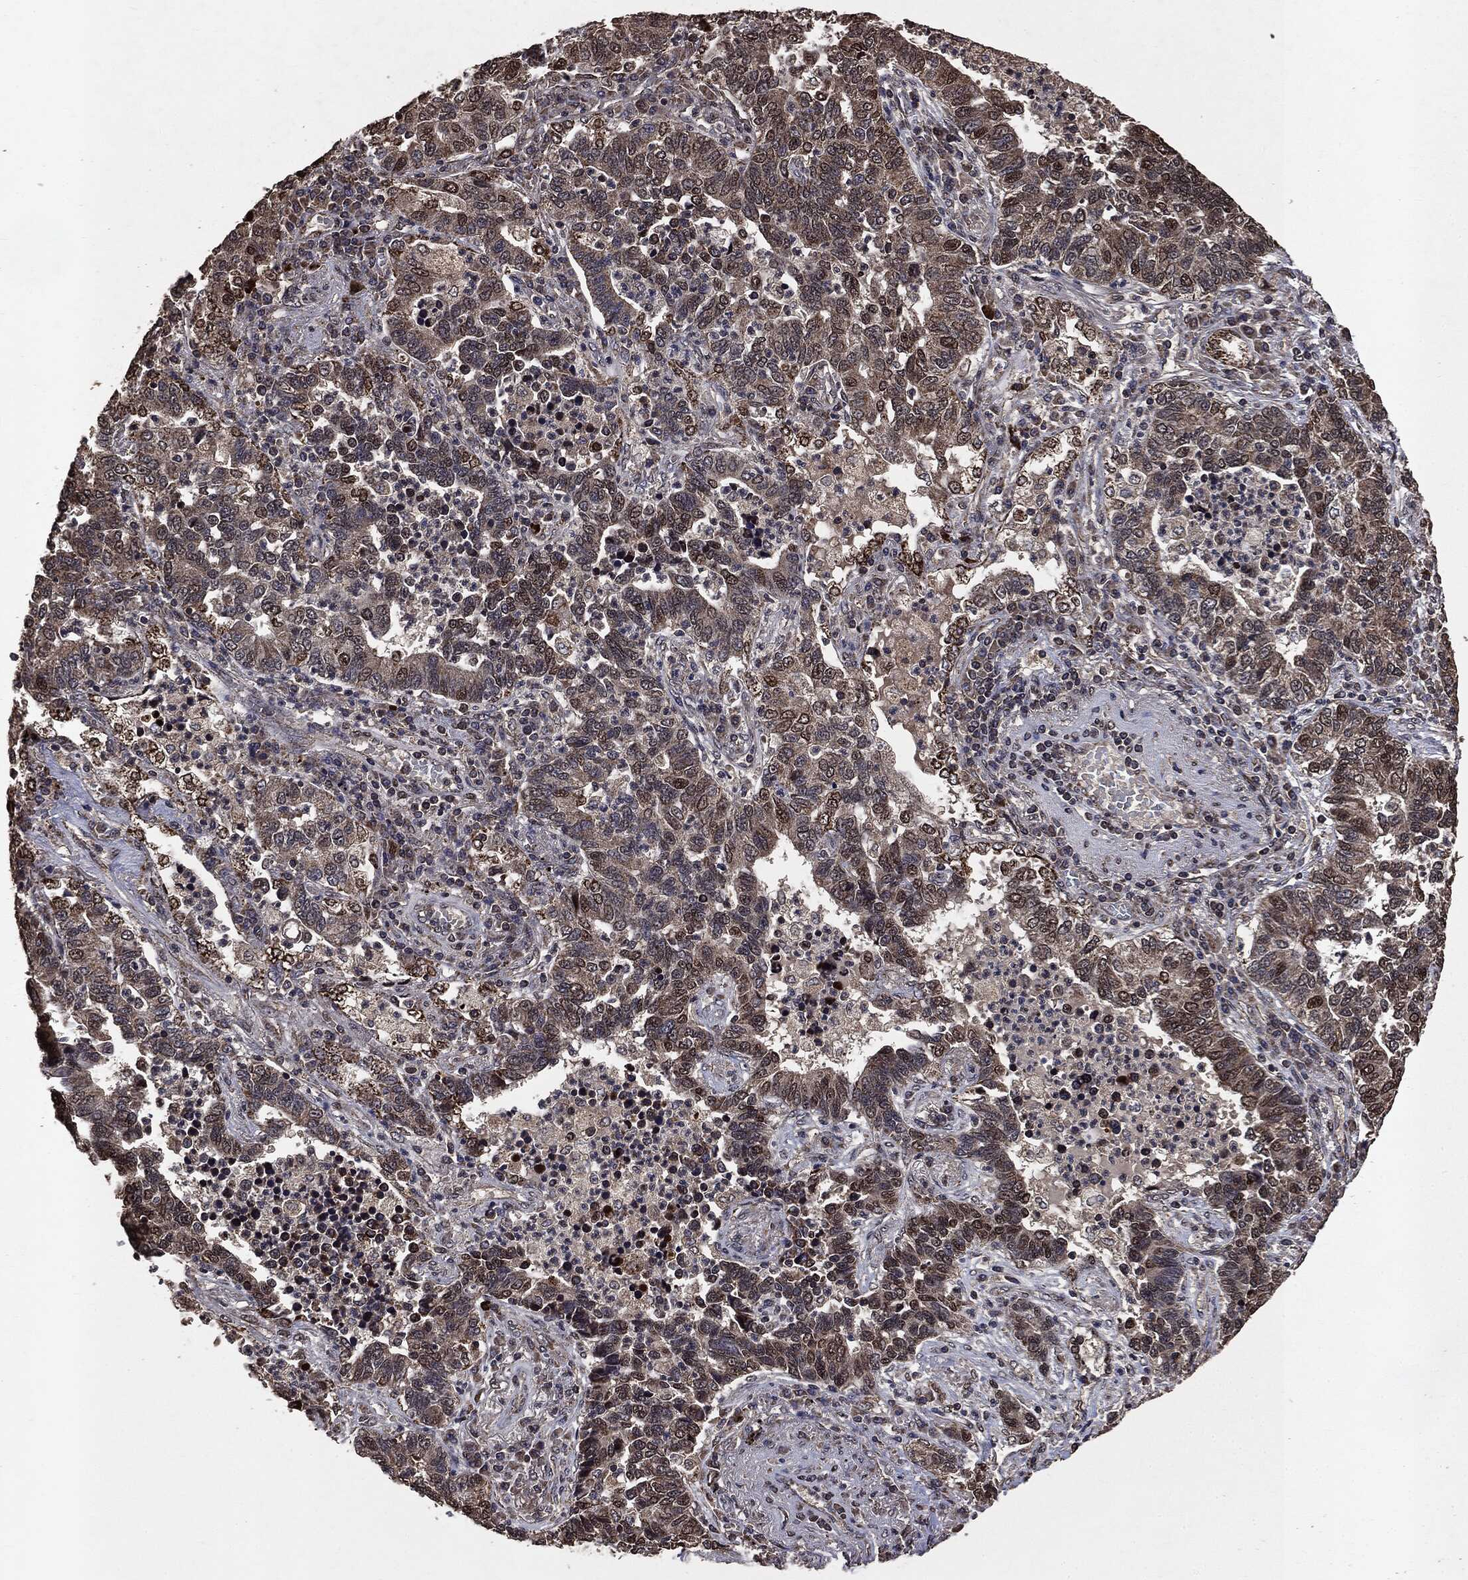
{"staining": {"intensity": "moderate", "quantity": "25%-75%", "location": "cytoplasmic/membranous,nuclear"}, "tissue": "lung cancer", "cell_type": "Tumor cells", "image_type": "cancer", "snomed": [{"axis": "morphology", "description": "Adenocarcinoma, NOS"}, {"axis": "topography", "description": "Lung"}], "caption": "A micrograph of lung cancer (adenocarcinoma) stained for a protein exhibits moderate cytoplasmic/membranous and nuclear brown staining in tumor cells.", "gene": "PPP6R2", "patient": {"sex": "female", "age": 57}}